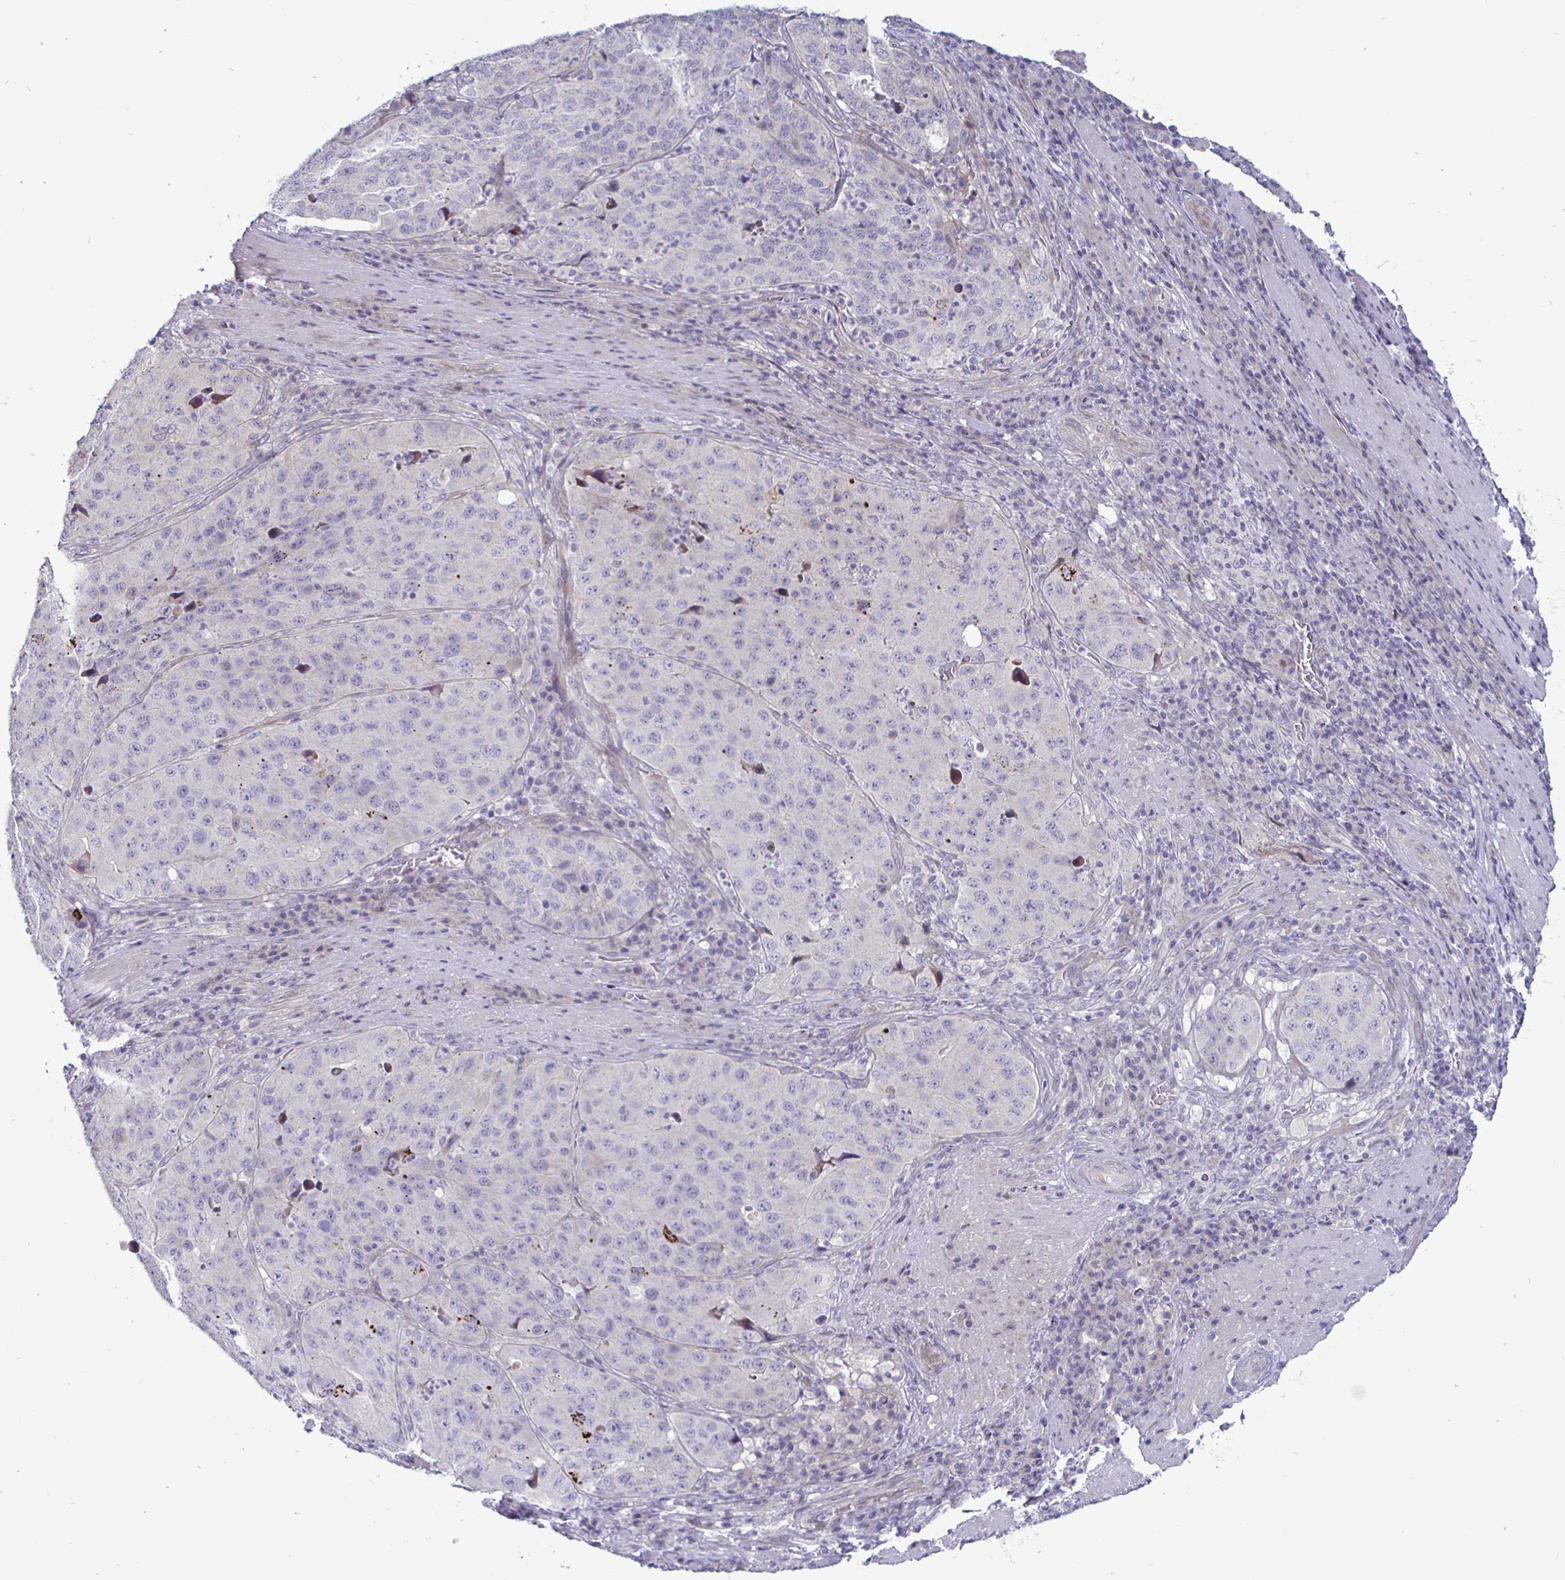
{"staining": {"intensity": "strong", "quantity": "<25%", "location": "cytoplasmic/membranous"}, "tissue": "stomach cancer", "cell_type": "Tumor cells", "image_type": "cancer", "snomed": [{"axis": "morphology", "description": "Adenocarcinoma, NOS"}, {"axis": "topography", "description": "Stomach"}], "caption": "Stomach adenocarcinoma stained with a protein marker exhibits strong staining in tumor cells.", "gene": "DMRTB1", "patient": {"sex": "male", "age": 71}}